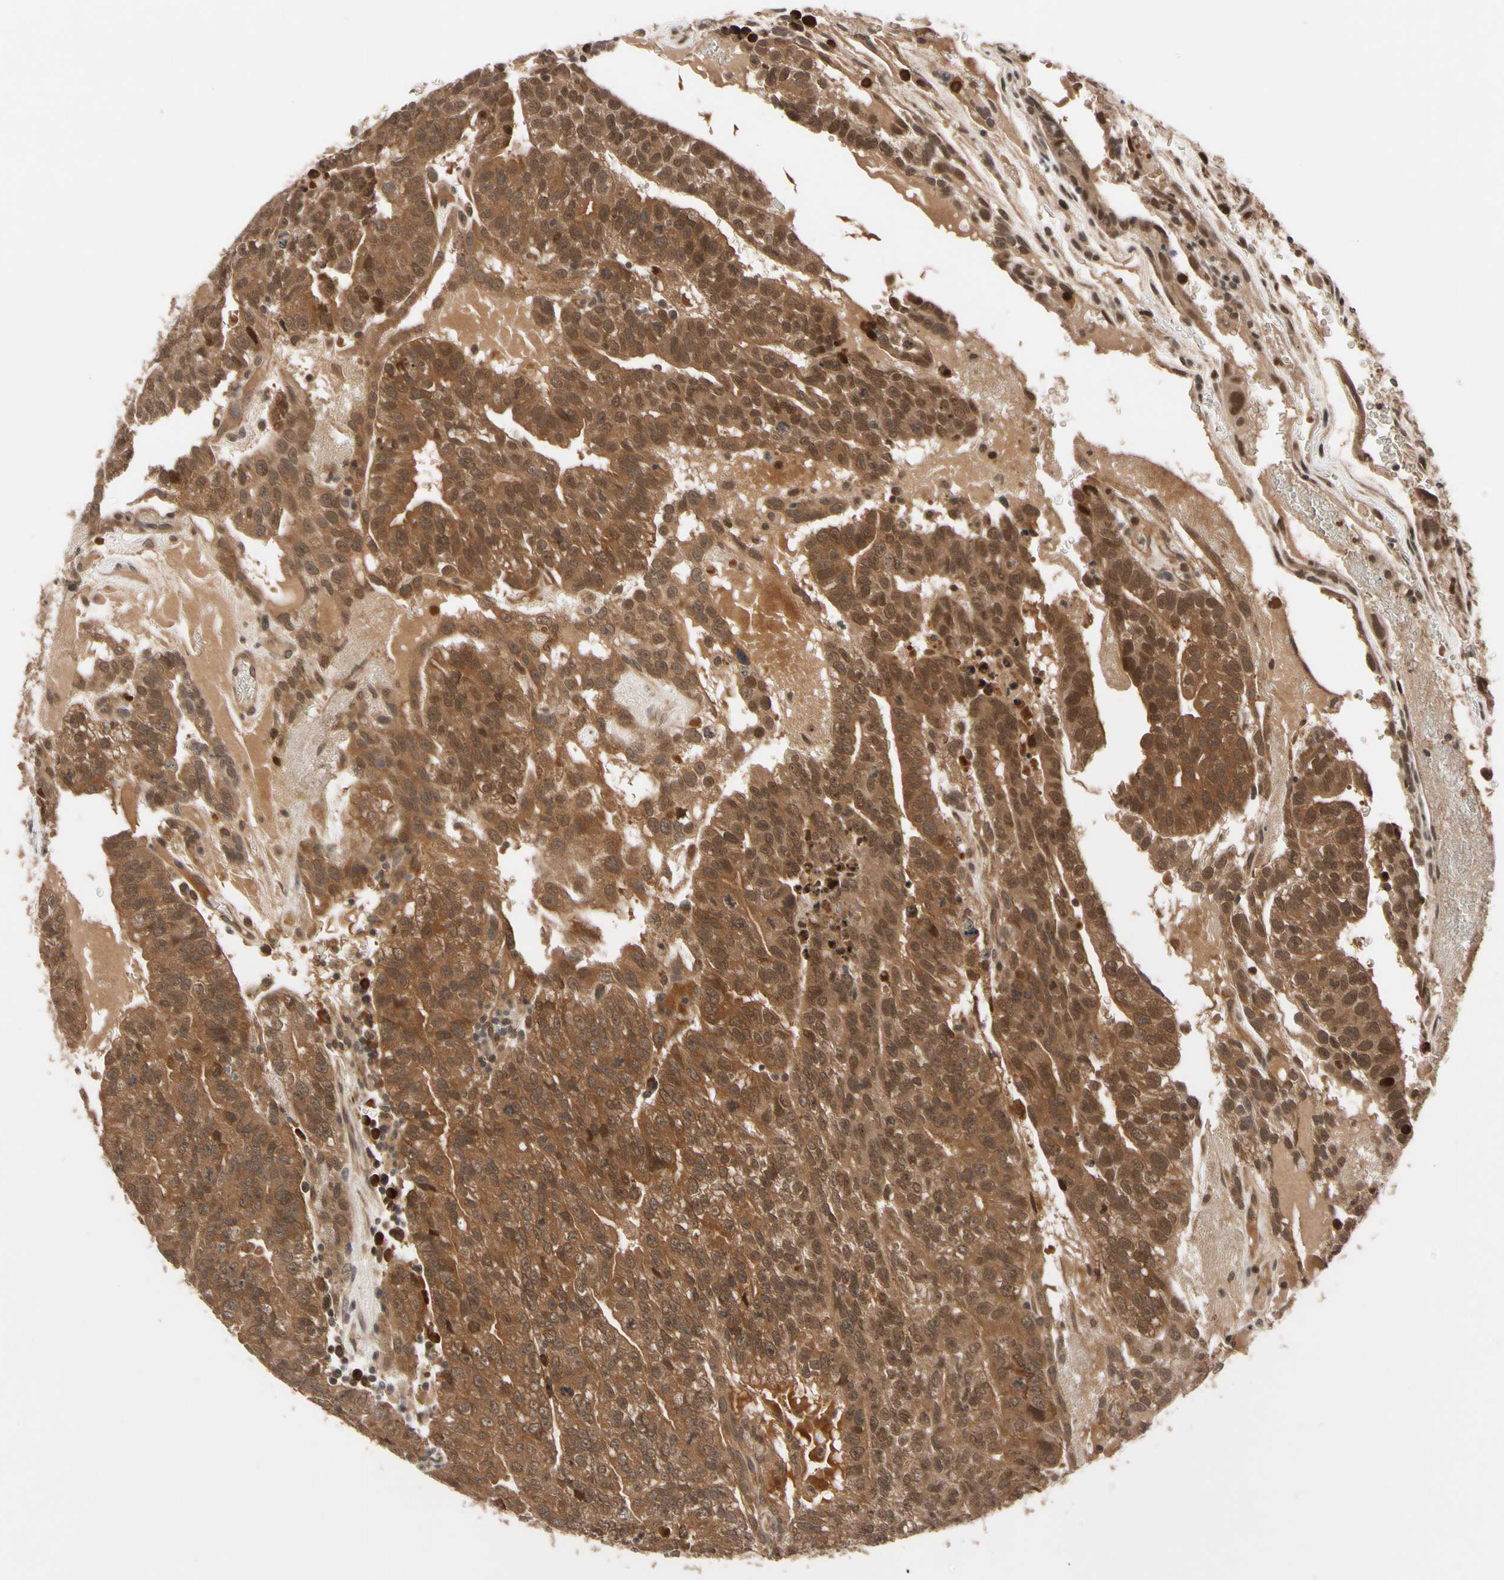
{"staining": {"intensity": "strong", "quantity": ">75%", "location": "cytoplasmic/membranous"}, "tissue": "testis cancer", "cell_type": "Tumor cells", "image_type": "cancer", "snomed": [{"axis": "morphology", "description": "Seminoma, NOS"}, {"axis": "morphology", "description": "Carcinoma, Embryonal, NOS"}, {"axis": "topography", "description": "Testis"}], "caption": "Protein analysis of testis embryonal carcinoma tissue reveals strong cytoplasmic/membranous staining in approximately >75% of tumor cells.", "gene": "CYTIP", "patient": {"sex": "male", "age": 52}}